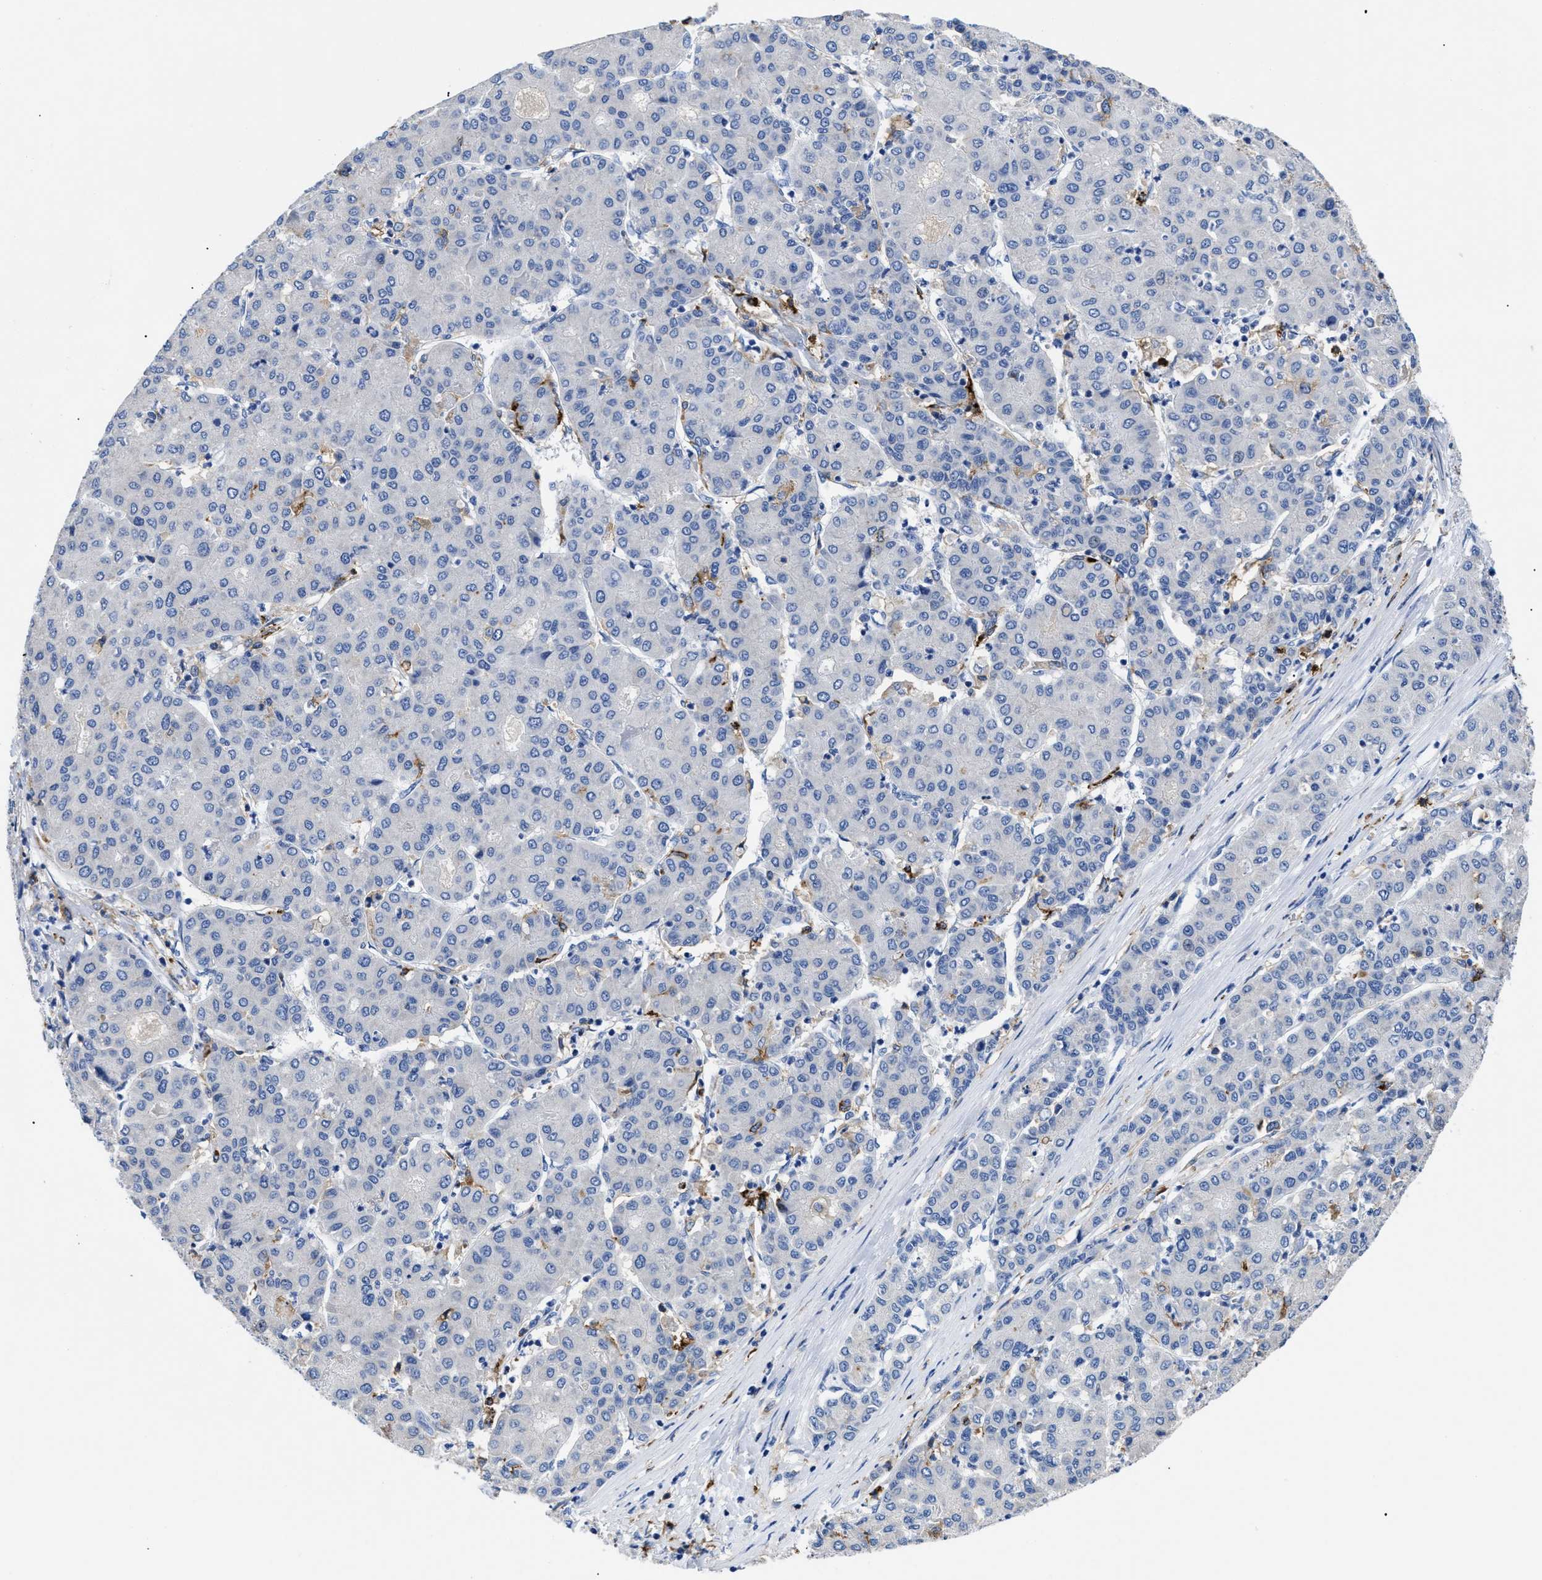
{"staining": {"intensity": "negative", "quantity": "none", "location": "none"}, "tissue": "liver cancer", "cell_type": "Tumor cells", "image_type": "cancer", "snomed": [{"axis": "morphology", "description": "Carcinoma, Hepatocellular, NOS"}, {"axis": "topography", "description": "Liver"}], "caption": "Immunohistochemical staining of hepatocellular carcinoma (liver) reveals no significant expression in tumor cells.", "gene": "HLA-DPA1", "patient": {"sex": "male", "age": 65}}